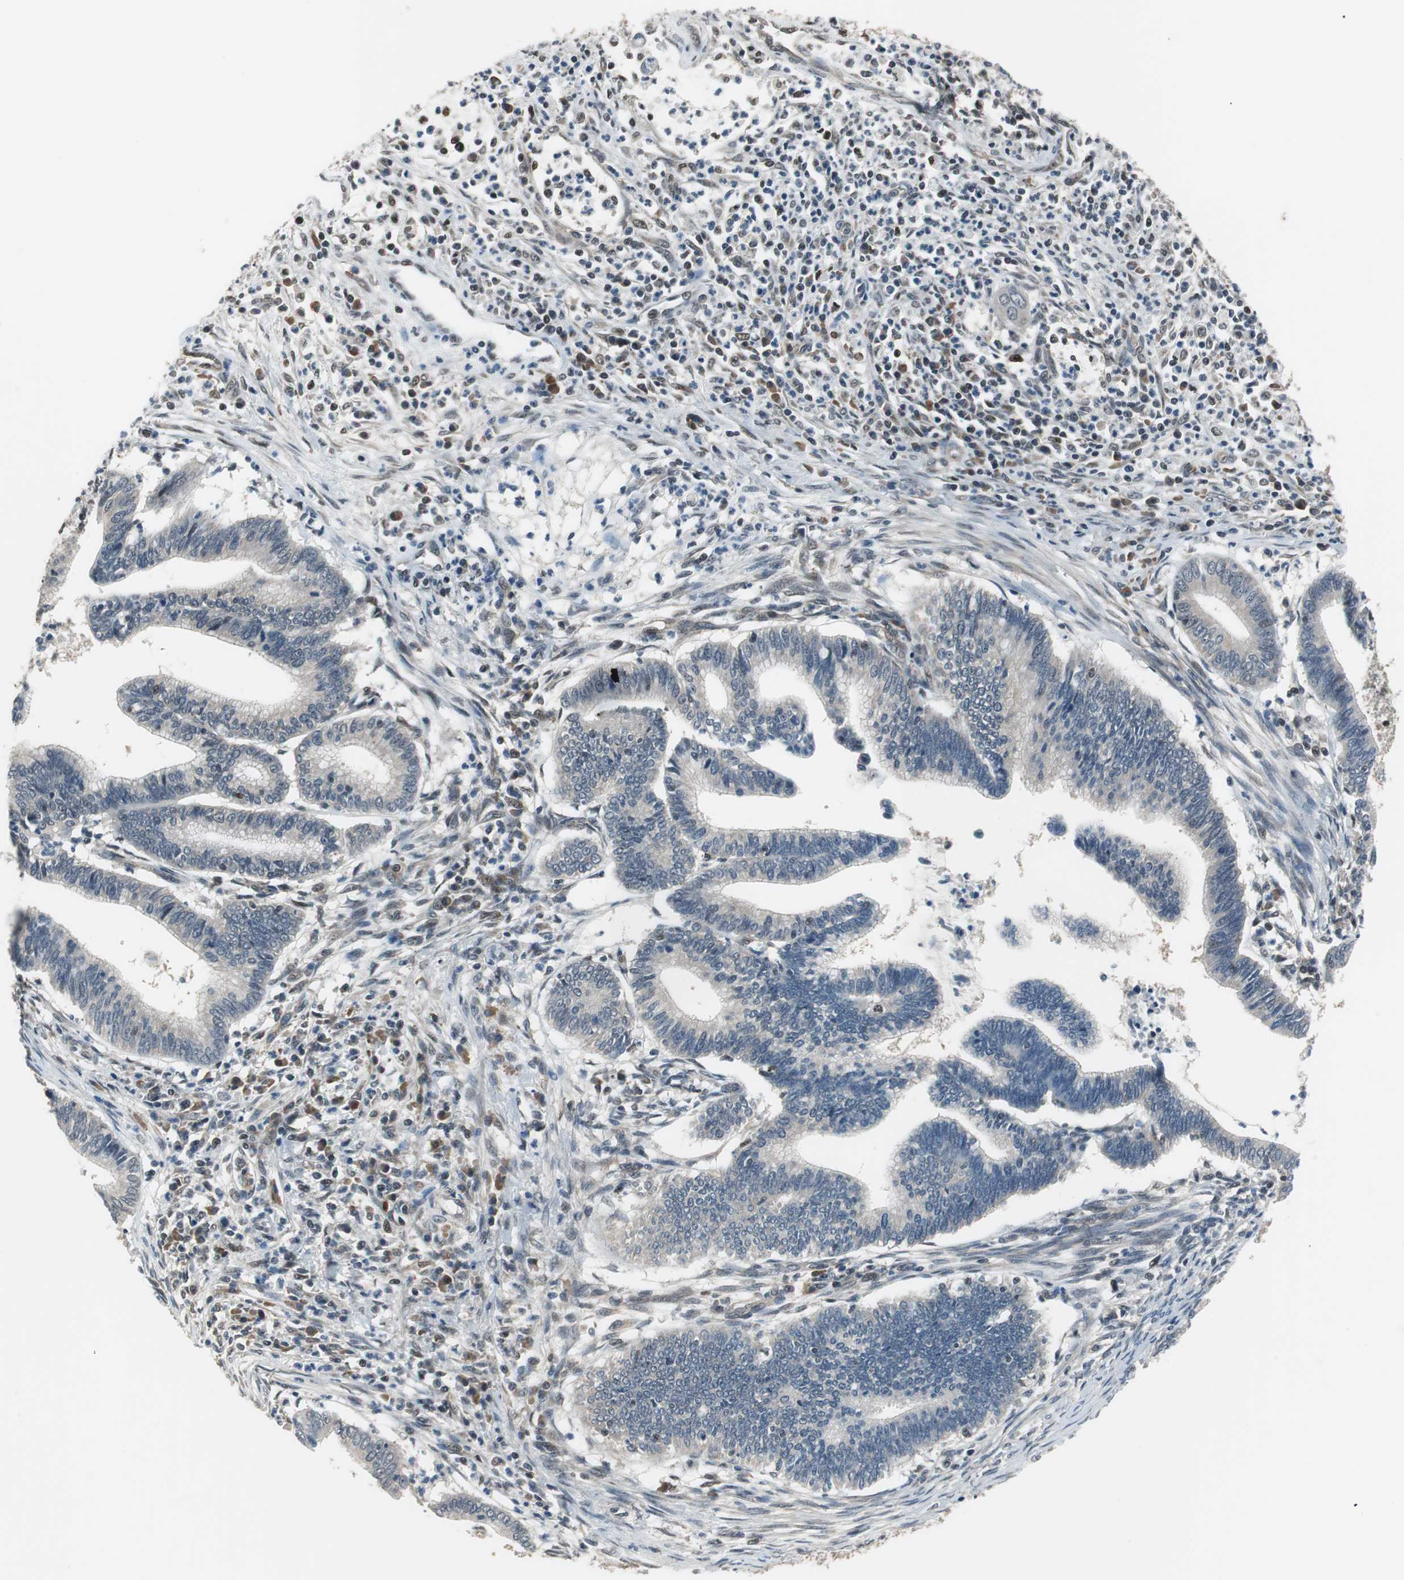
{"staining": {"intensity": "negative", "quantity": "none", "location": "none"}, "tissue": "cervical cancer", "cell_type": "Tumor cells", "image_type": "cancer", "snomed": [{"axis": "morphology", "description": "Adenocarcinoma, NOS"}, {"axis": "topography", "description": "Cervix"}], "caption": "IHC histopathology image of neoplastic tissue: human adenocarcinoma (cervical) stained with DAB demonstrates no significant protein positivity in tumor cells.", "gene": "MAFB", "patient": {"sex": "female", "age": 36}}